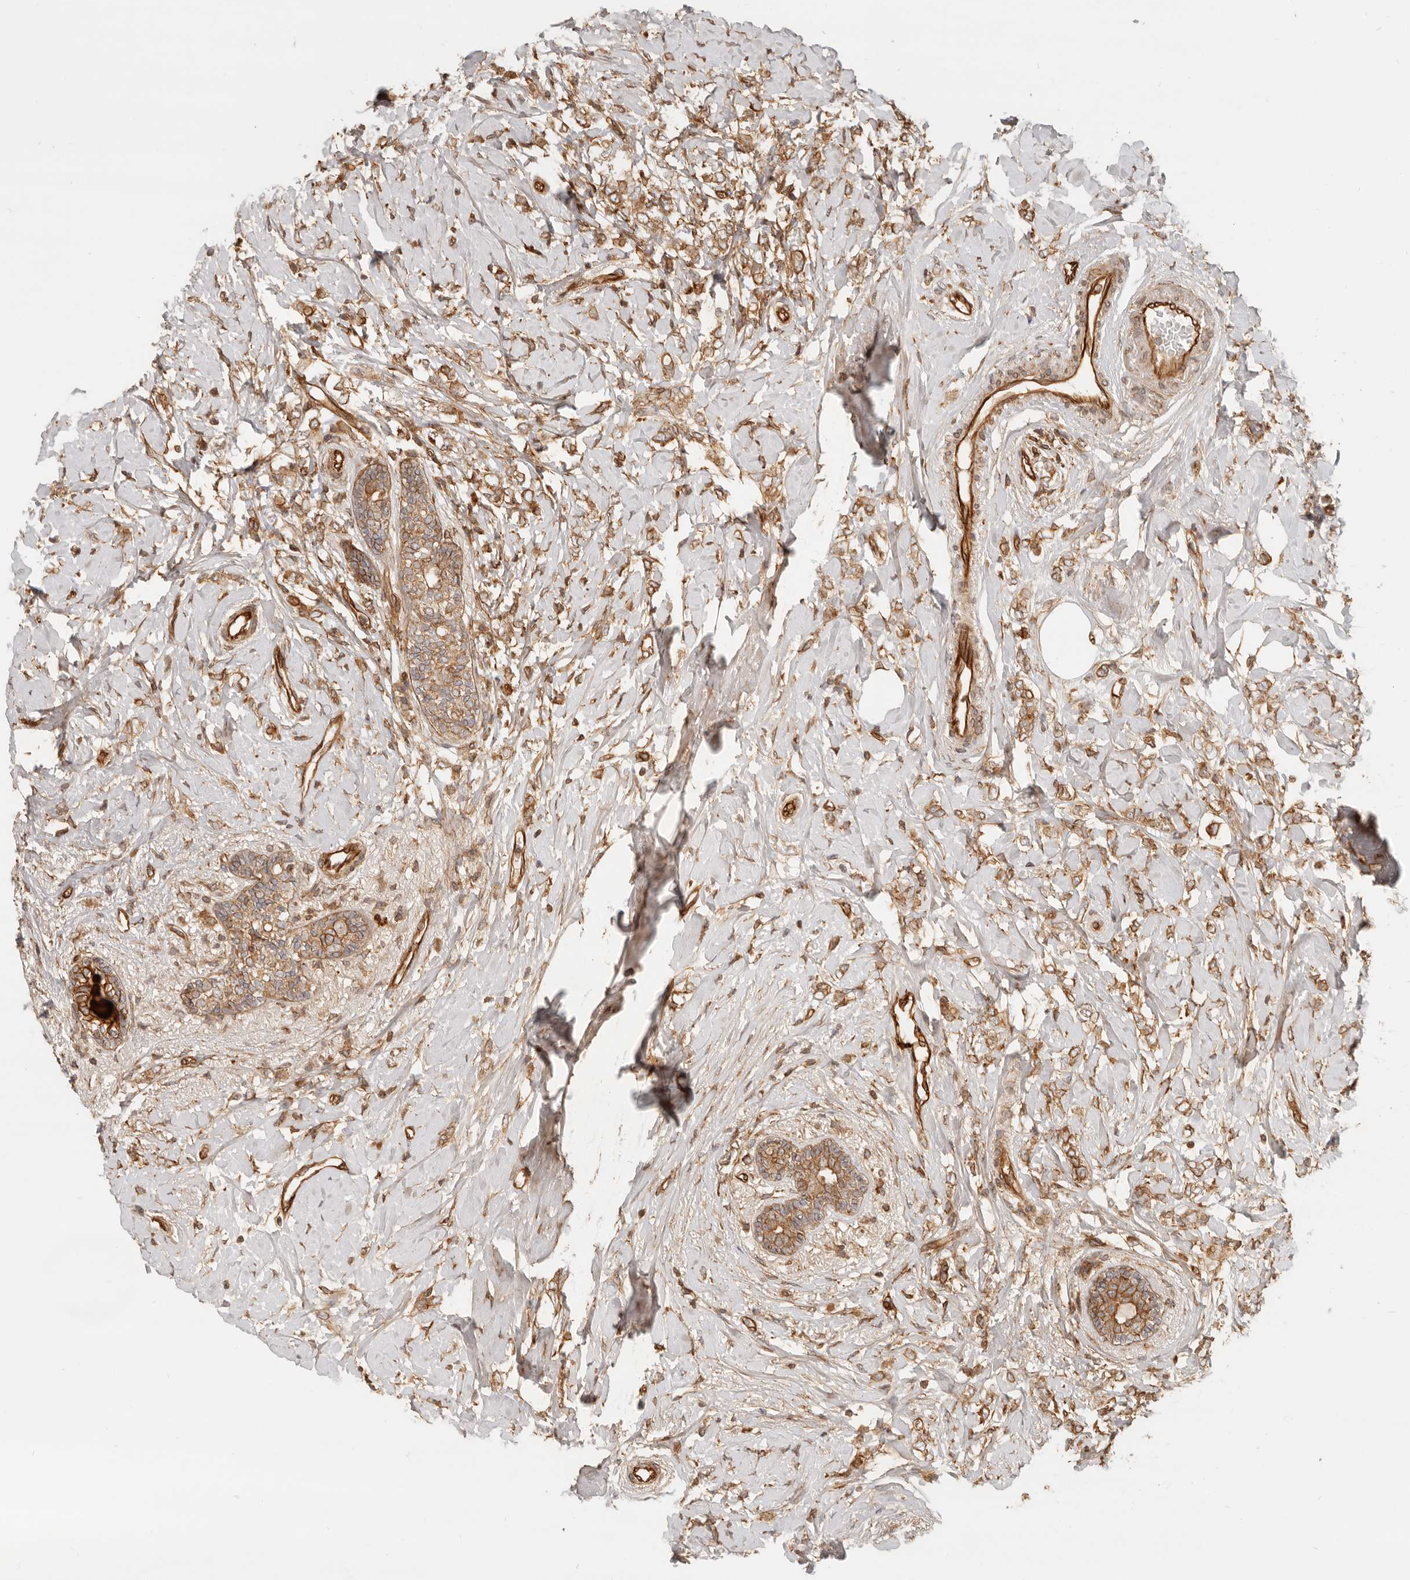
{"staining": {"intensity": "moderate", "quantity": ">75%", "location": "cytoplasmic/membranous"}, "tissue": "breast cancer", "cell_type": "Tumor cells", "image_type": "cancer", "snomed": [{"axis": "morphology", "description": "Normal tissue, NOS"}, {"axis": "morphology", "description": "Lobular carcinoma"}, {"axis": "topography", "description": "Breast"}], "caption": "Immunohistochemical staining of breast lobular carcinoma exhibits moderate cytoplasmic/membranous protein expression in about >75% of tumor cells. (Brightfield microscopy of DAB IHC at high magnification).", "gene": "UFSP1", "patient": {"sex": "female", "age": 47}}